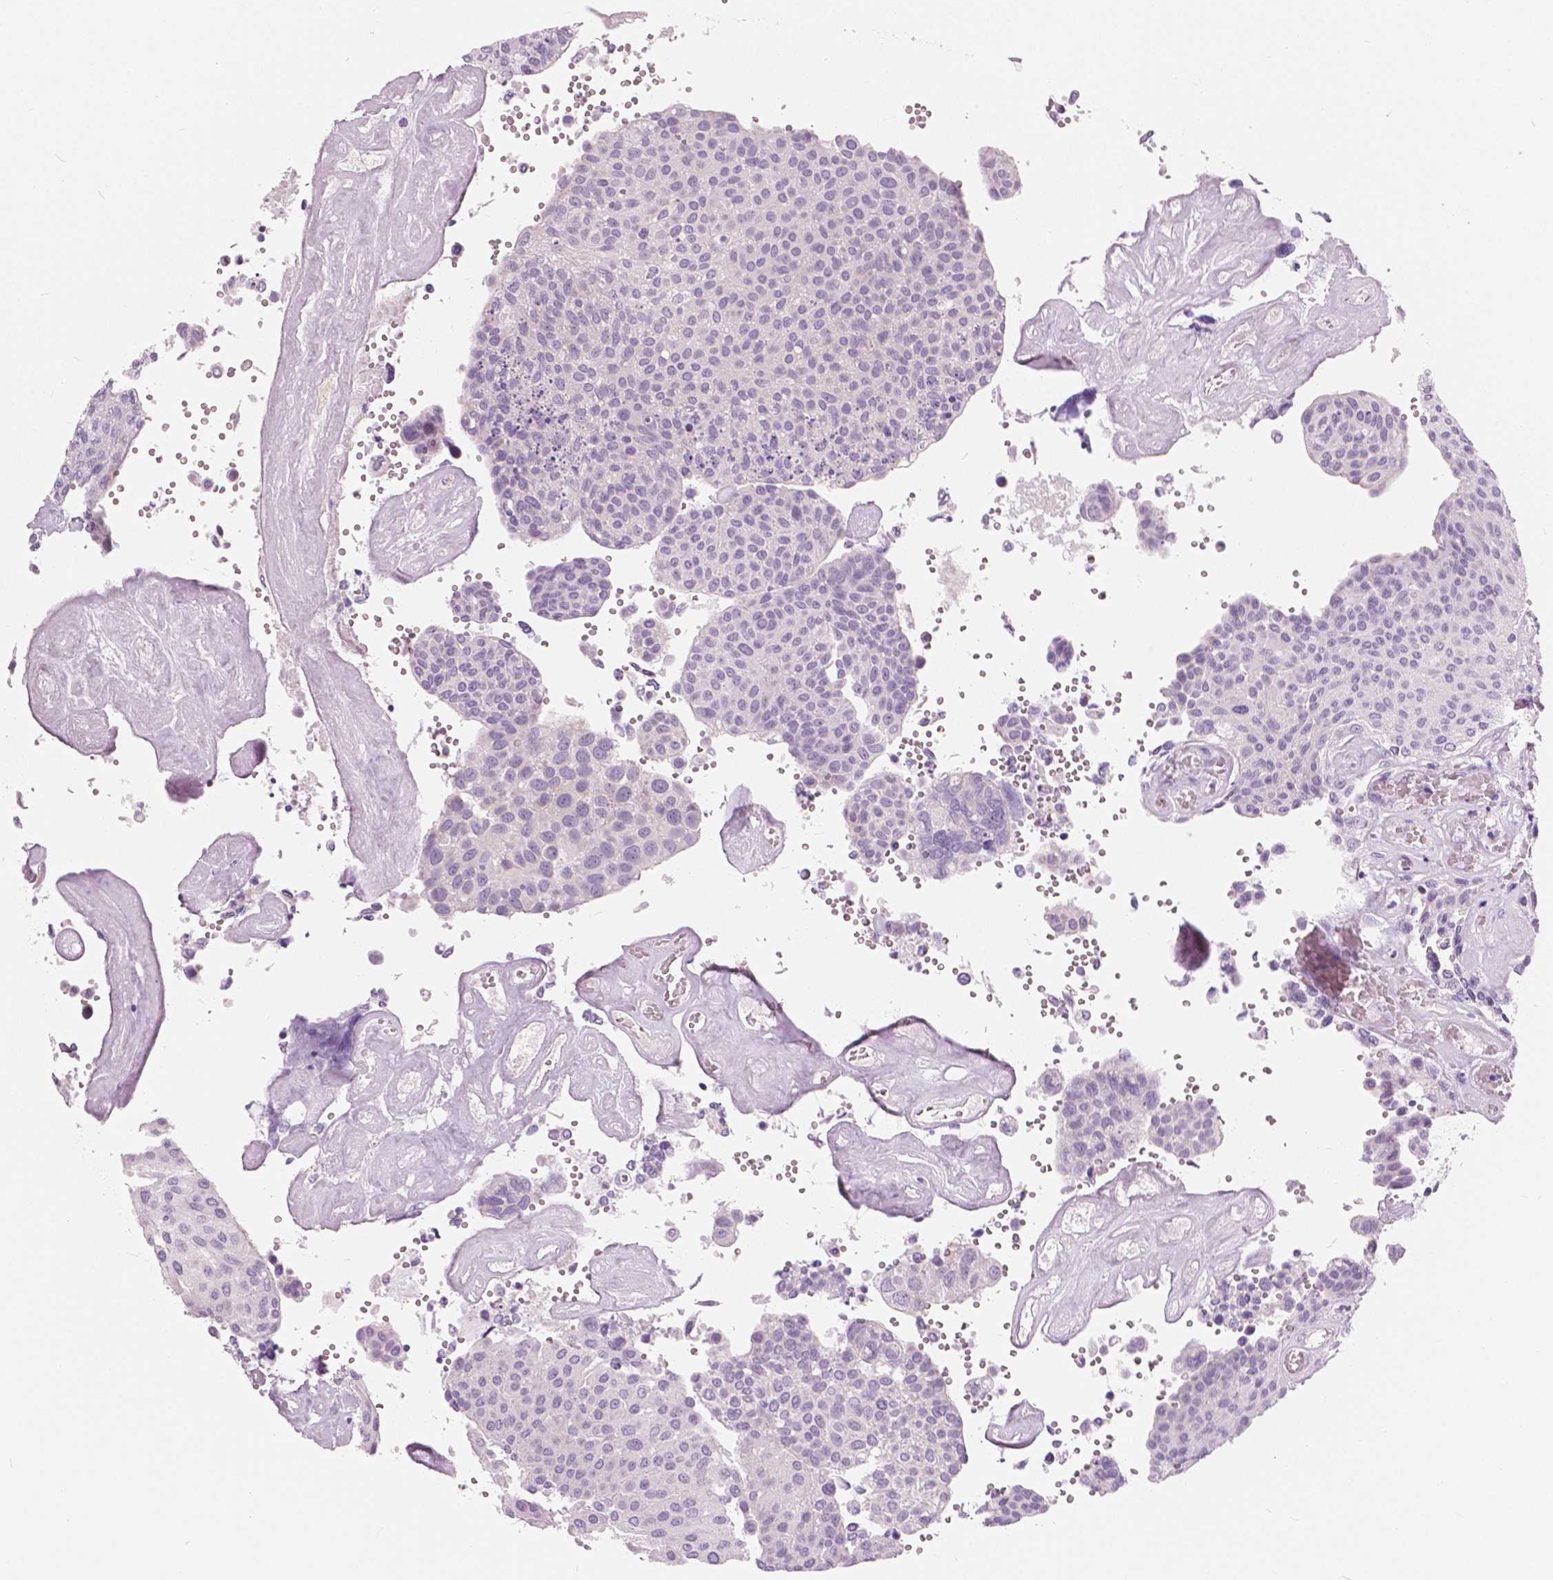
{"staining": {"intensity": "negative", "quantity": "none", "location": "none"}, "tissue": "urothelial cancer", "cell_type": "Tumor cells", "image_type": "cancer", "snomed": [{"axis": "morphology", "description": "Urothelial carcinoma, NOS"}, {"axis": "topography", "description": "Urinary bladder"}], "caption": "This is an immunohistochemistry image of urothelial cancer. There is no expression in tumor cells.", "gene": "A4GNT", "patient": {"sex": "male", "age": 55}}